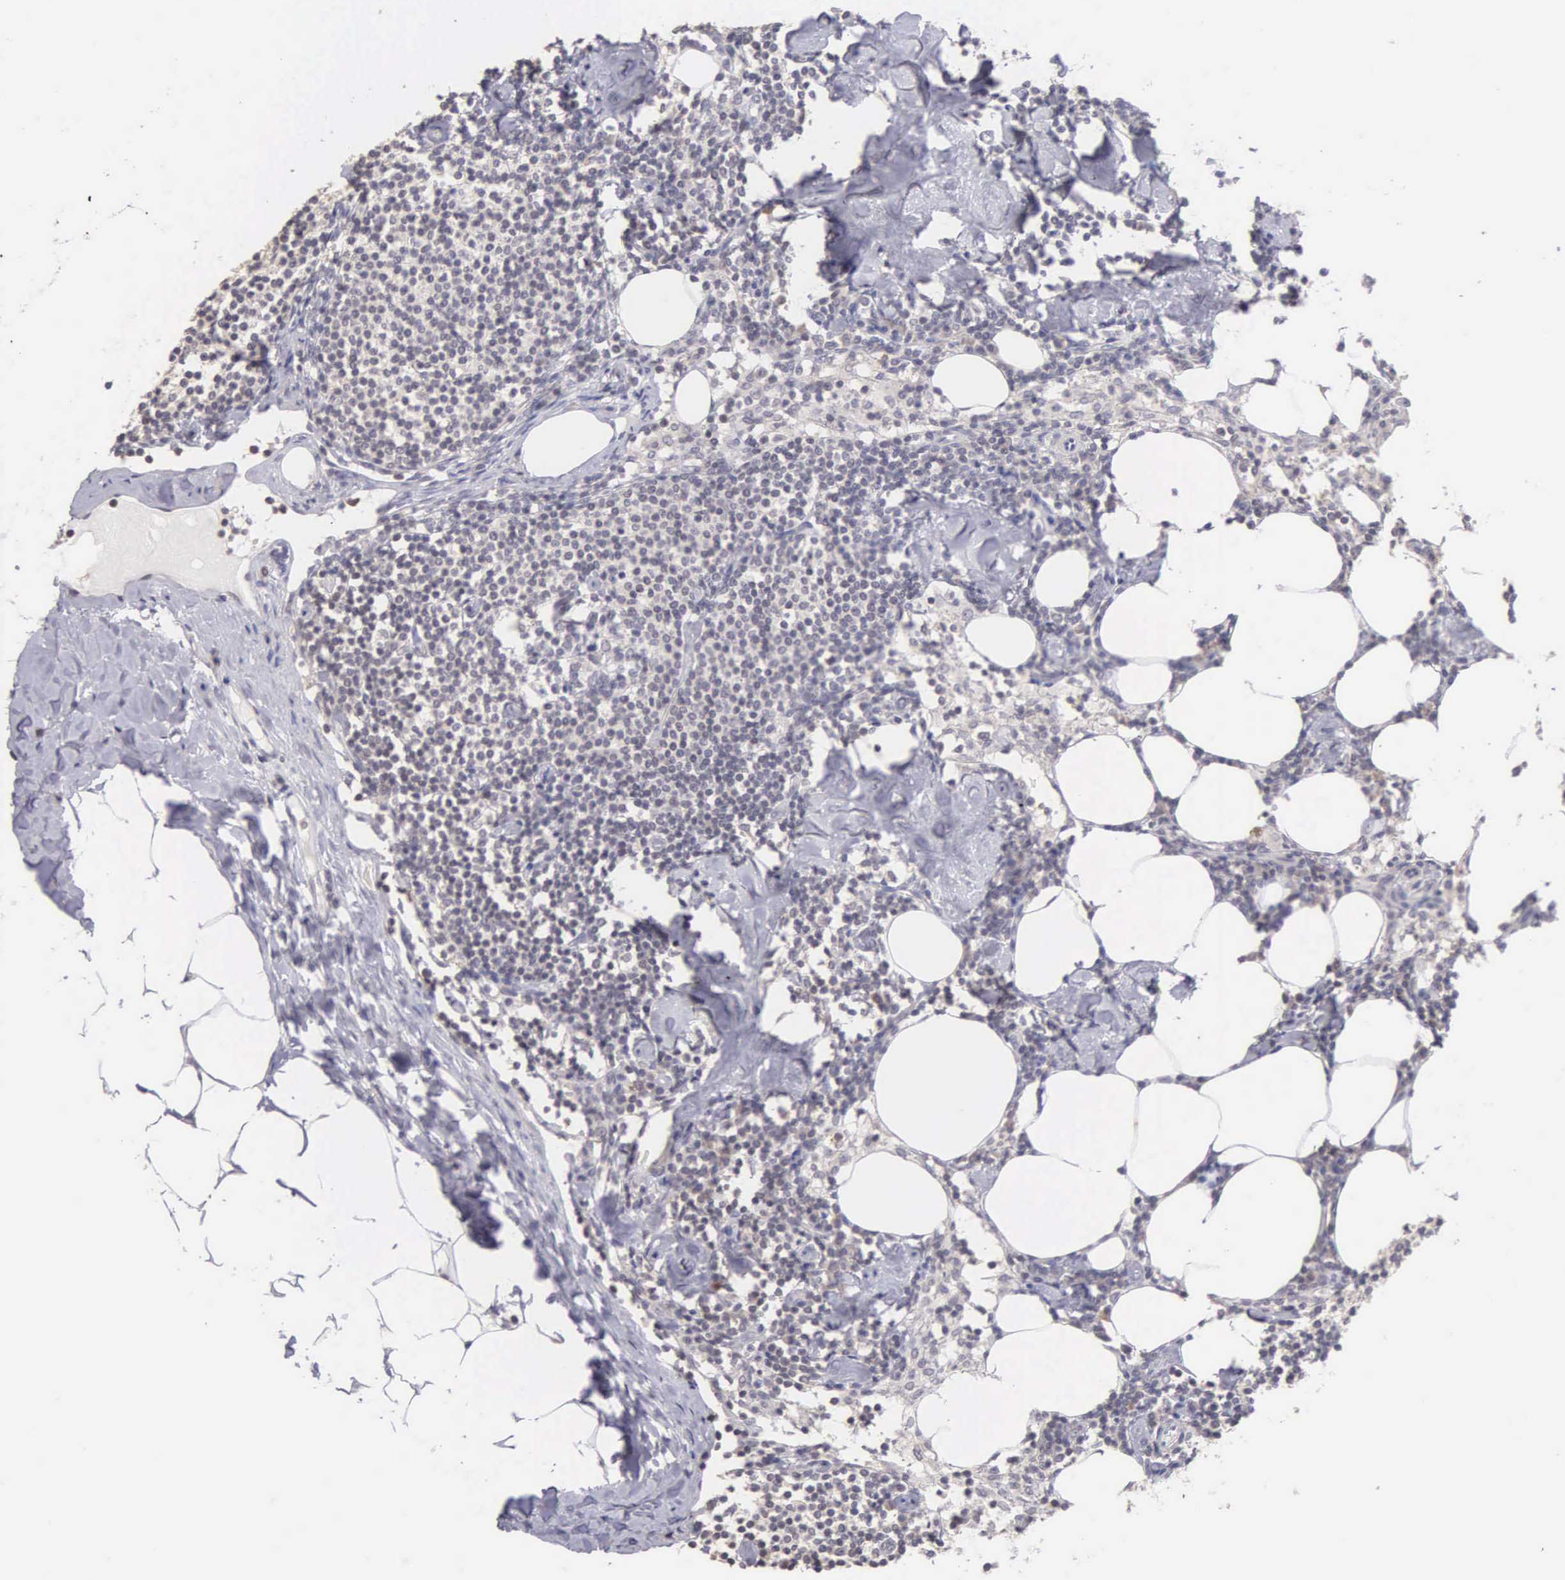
{"staining": {"intensity": "negative", "quantity": "none", "location": "none"}, "tissue": "lymph node", "cell_type": "Germinal center cells", "image_type": "normal", "snomed": [{"axis": "morphology", "description": "Normal tissue, NOS"}, {"axis": "topography", "description": "Lymph node"}], "caption": "DAB (3,3'-diaminobenzidine) immunohistochemical staining of normal lymph node reveals no significant positivity in germinal center cells.", "gene": "BRD1", "patient": {"sex": "male", "age": 67}}